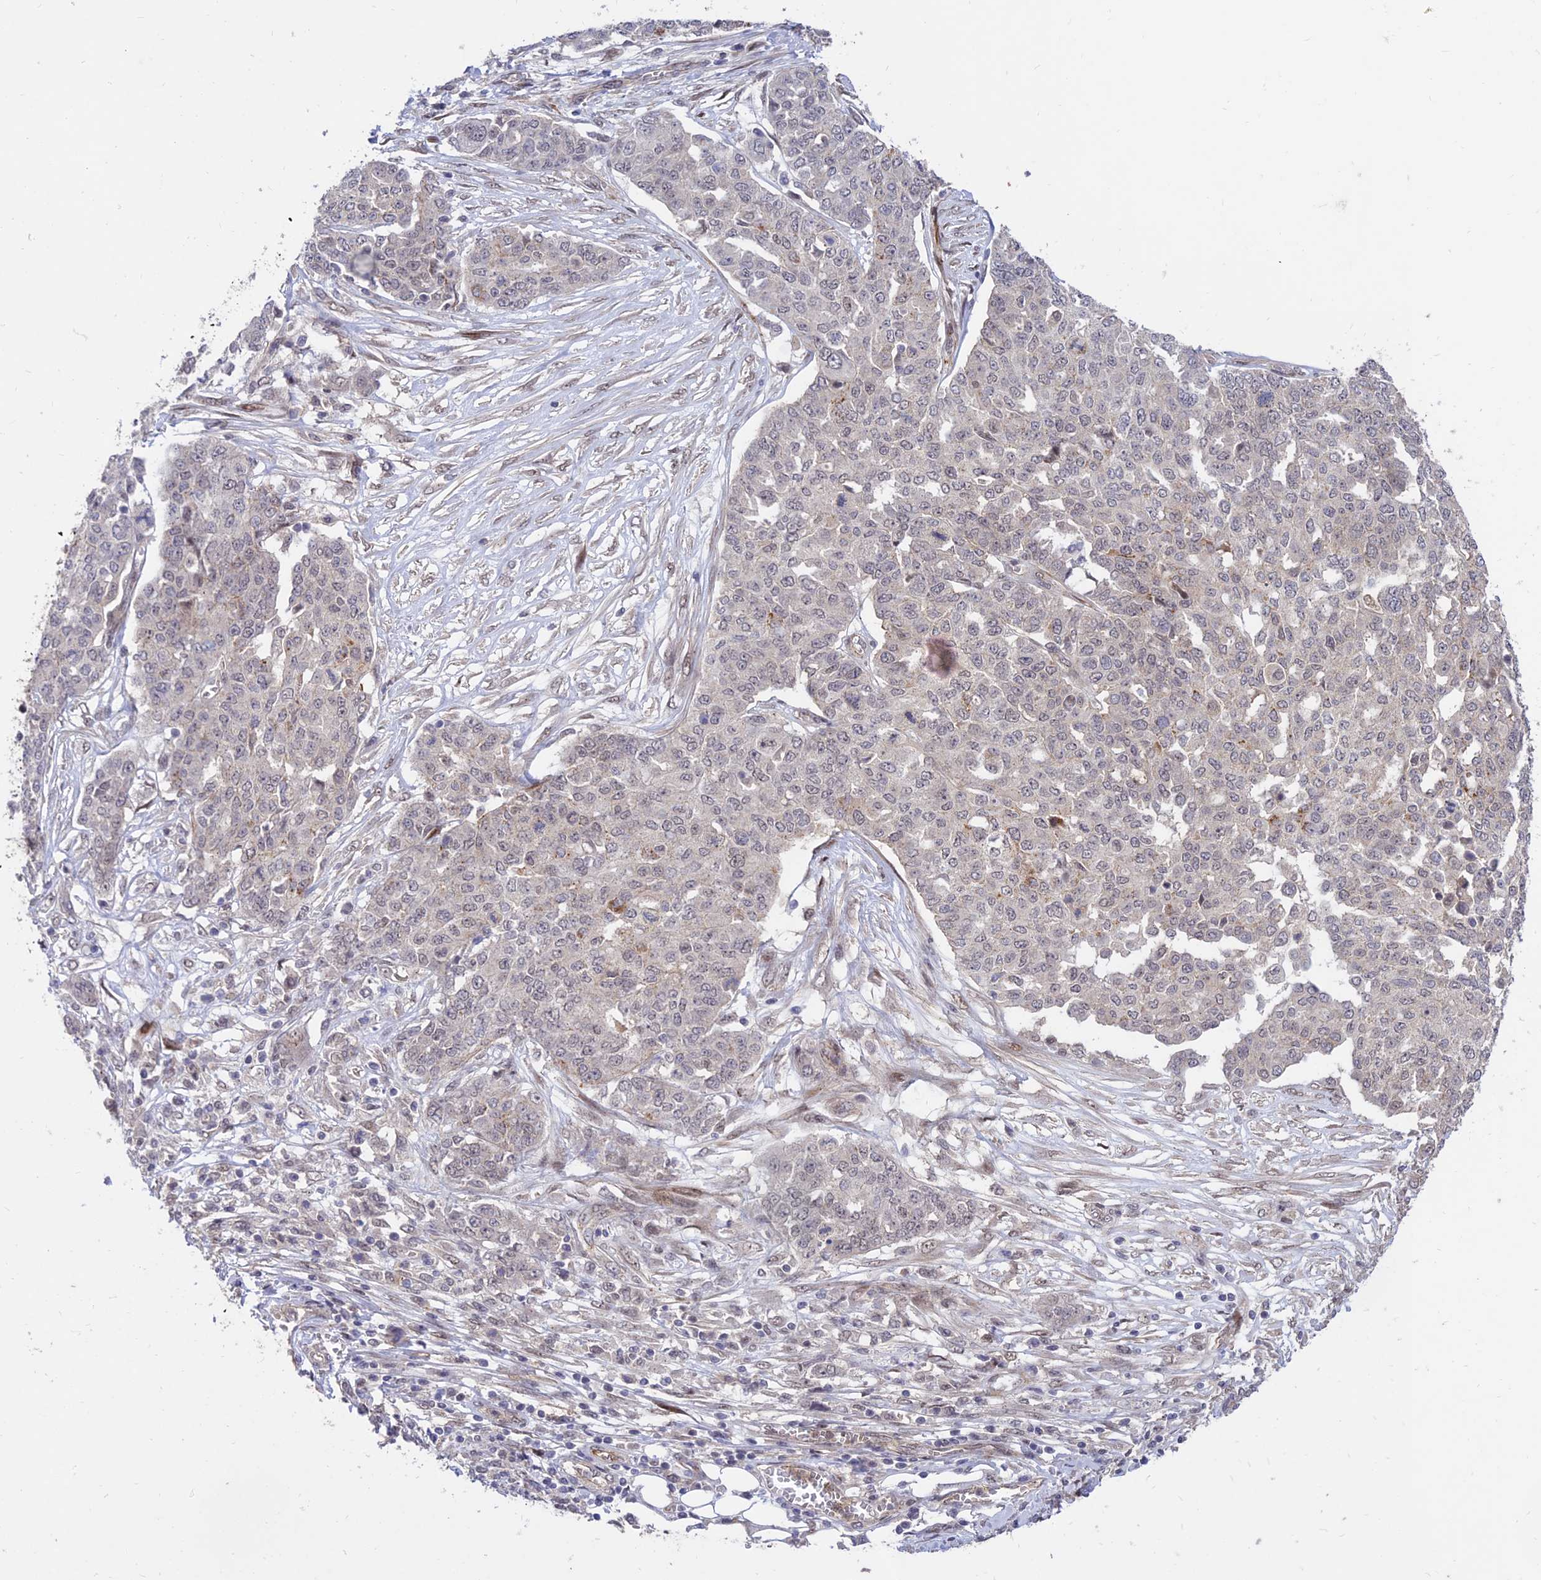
{"staining": {"intensity": "weak", "quantity": "<25%", "location": "cytoplasmic/membranous"}, "tissue": "ovarian cancer", "cell_type": "Tumor cells", "image_type": "cancer", "snomed": [{"axis": "morphology", "description": "Cystadenocarcinoma, serous, NOS"}, {"axis": "topography", "description": "Soft tissue"}, {"axis": "topography", "description": "Ovary"}], "caption": "Serous cystadenocarcinoma (ovarian) stained for a protein using immunohistochemistry exhibits no staining tumor cells.", "gene": "ZNF85", "patient": {"sex": "female", "age": 57}}